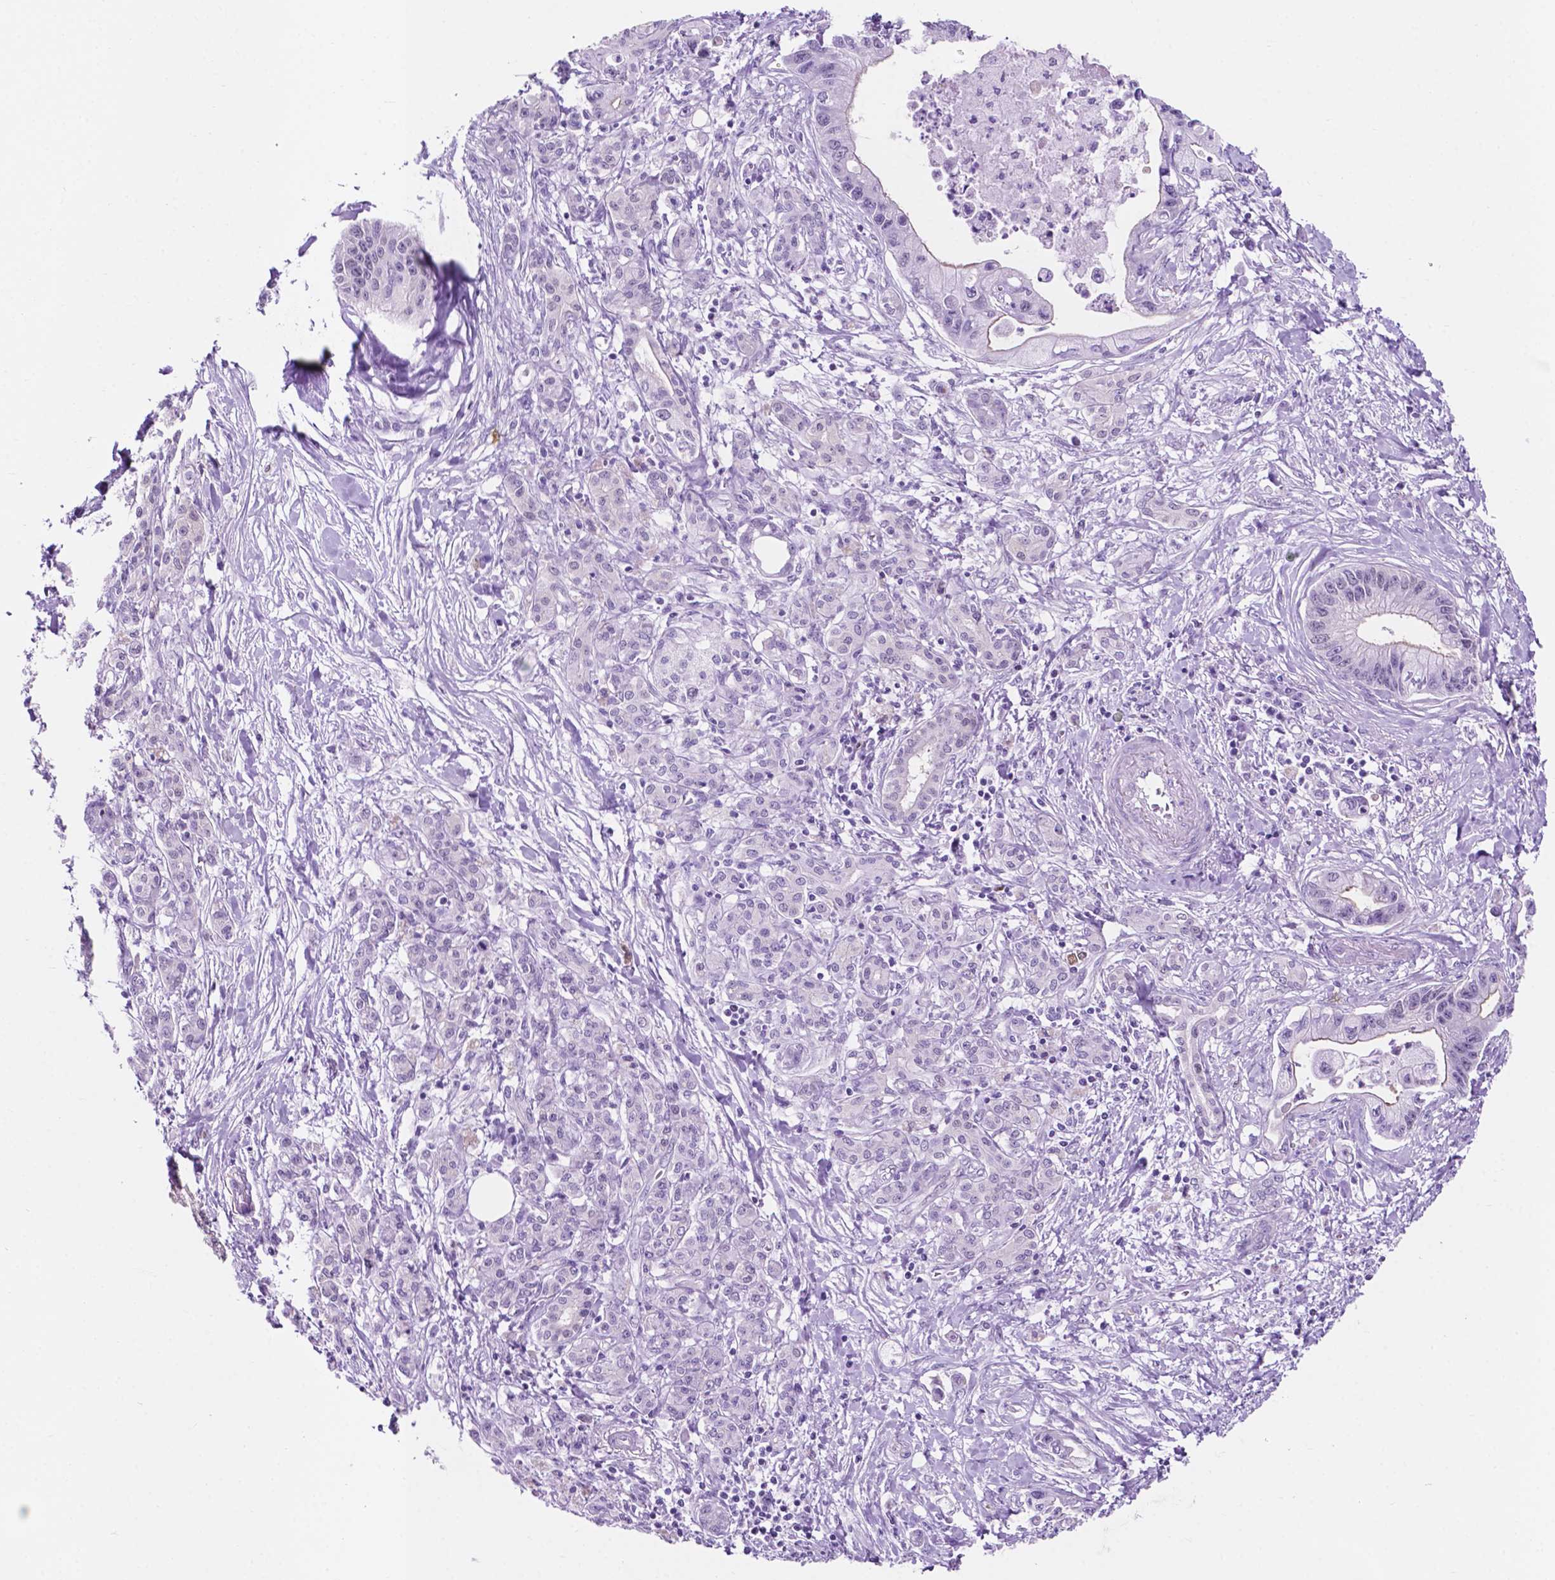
{"staining": {"intensity": "negative", "quantity": "none", "location": "none"}, "tissue": "pancreatic cancer", "cell_type": "Tumor cells", "image_type": "cancer", "snomed": [{"axis": "morphology", "description": "Adenocarcinoma, NOS"}, {"axis": "topography", "description": "Pancreas"}], "caption": "Protein analysis of pancreatic cancer displays no significant positivity in tumor cells.", "gene": "ACY3", "patient": {"sex": "male", "age": 61}}